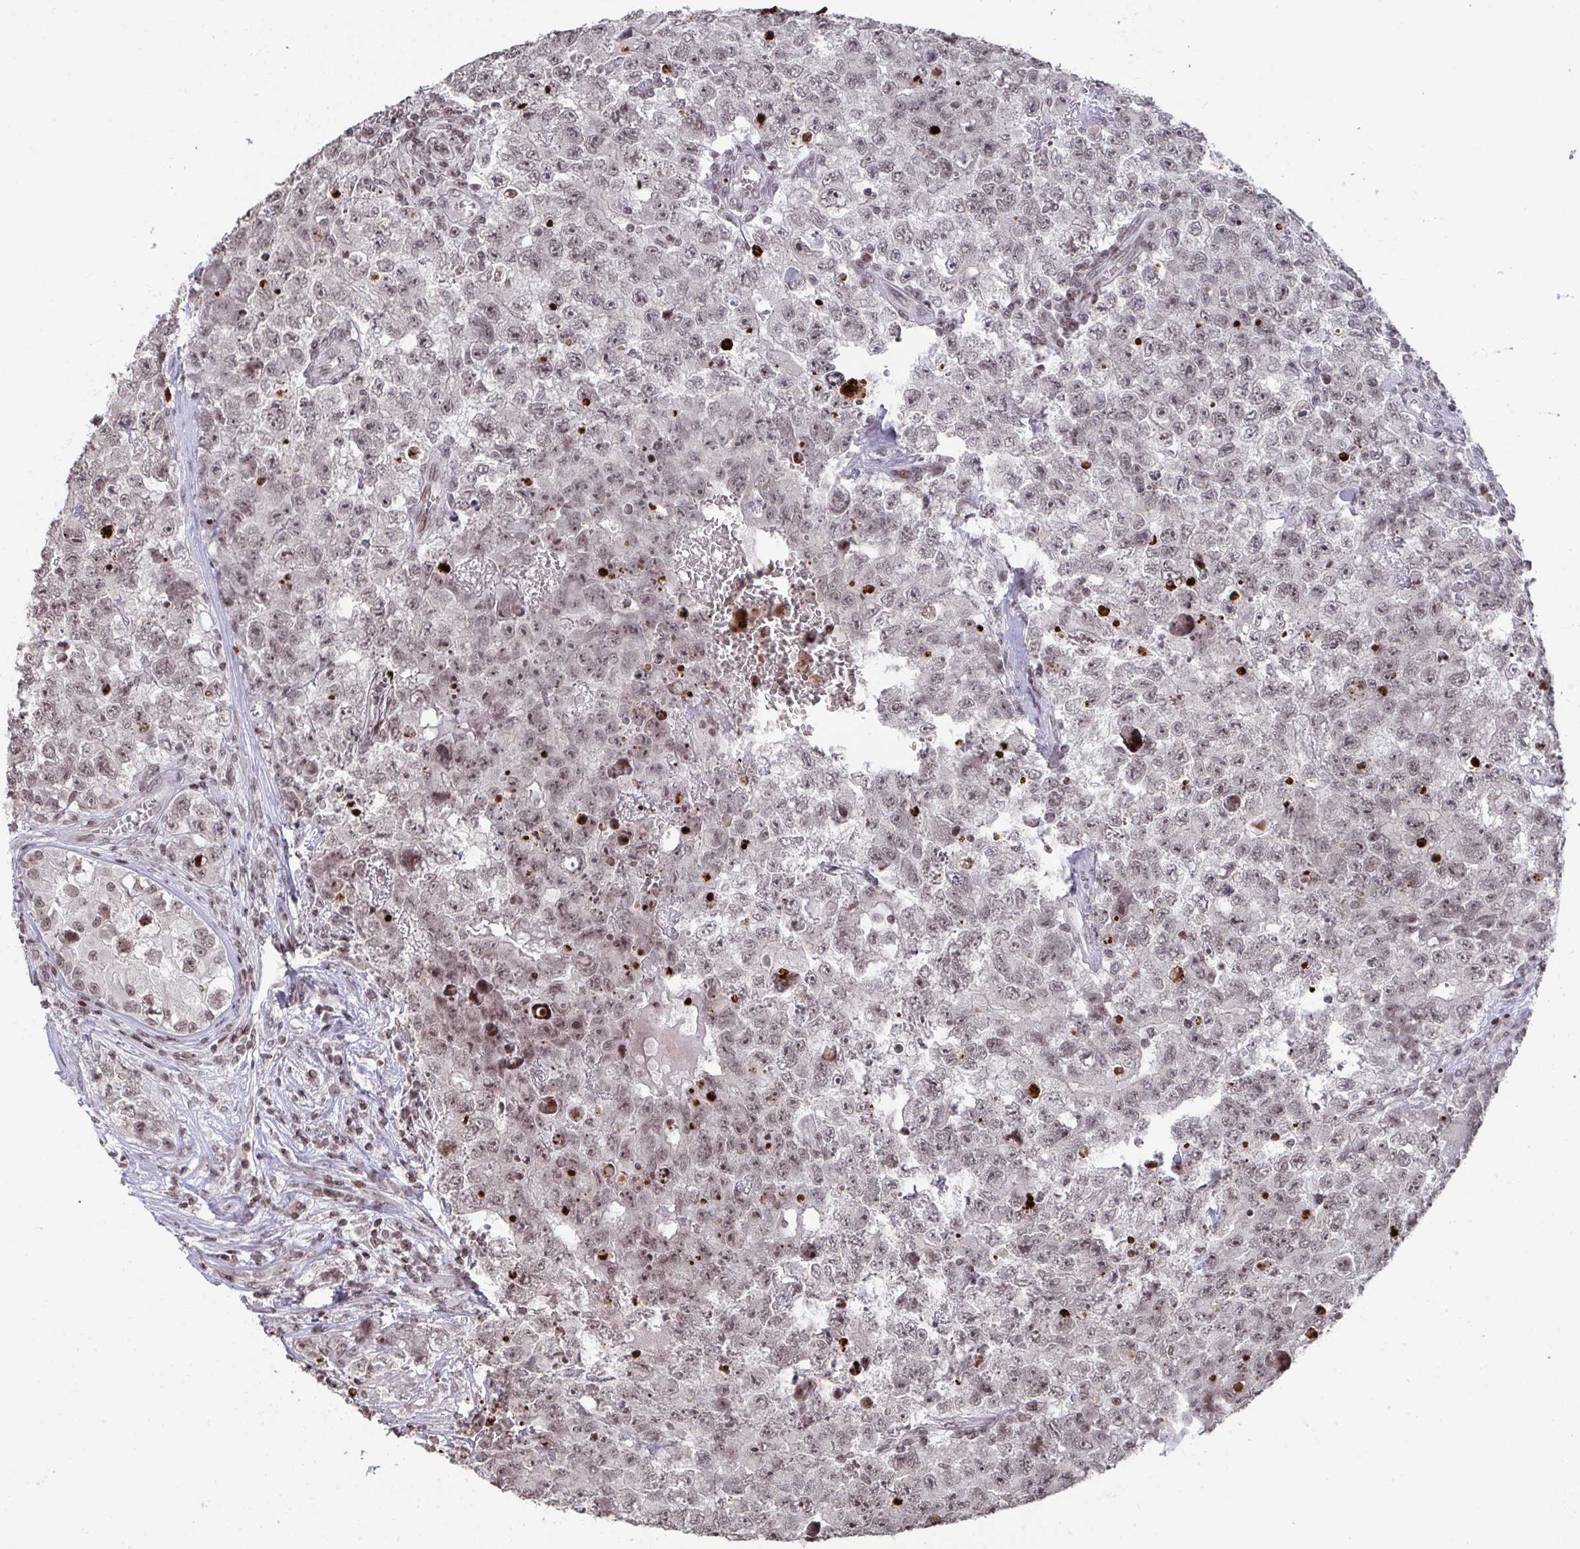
{"staining": {"intensity": "weak", "quantity": "25%-75%", "location": "nuclear"}, "tissue": "testis cancer", "cell_type": "Tumor cells", "image_type": "cancer", "snomed": [{"axis": "morphology", "description": "Carcinoma, Embryonal, NOS"}, {"axis": "topography", "description": "Testis"}], "caption": "Immunohistochemistry (IHC) of testis cancer reveals low levels of weak nuclear positivity in approximately 25%-75% of tumor cells. Nuclei are stained in blue.", "gene": "NIP7", "patient": {"sex": "male", "age": 18}}